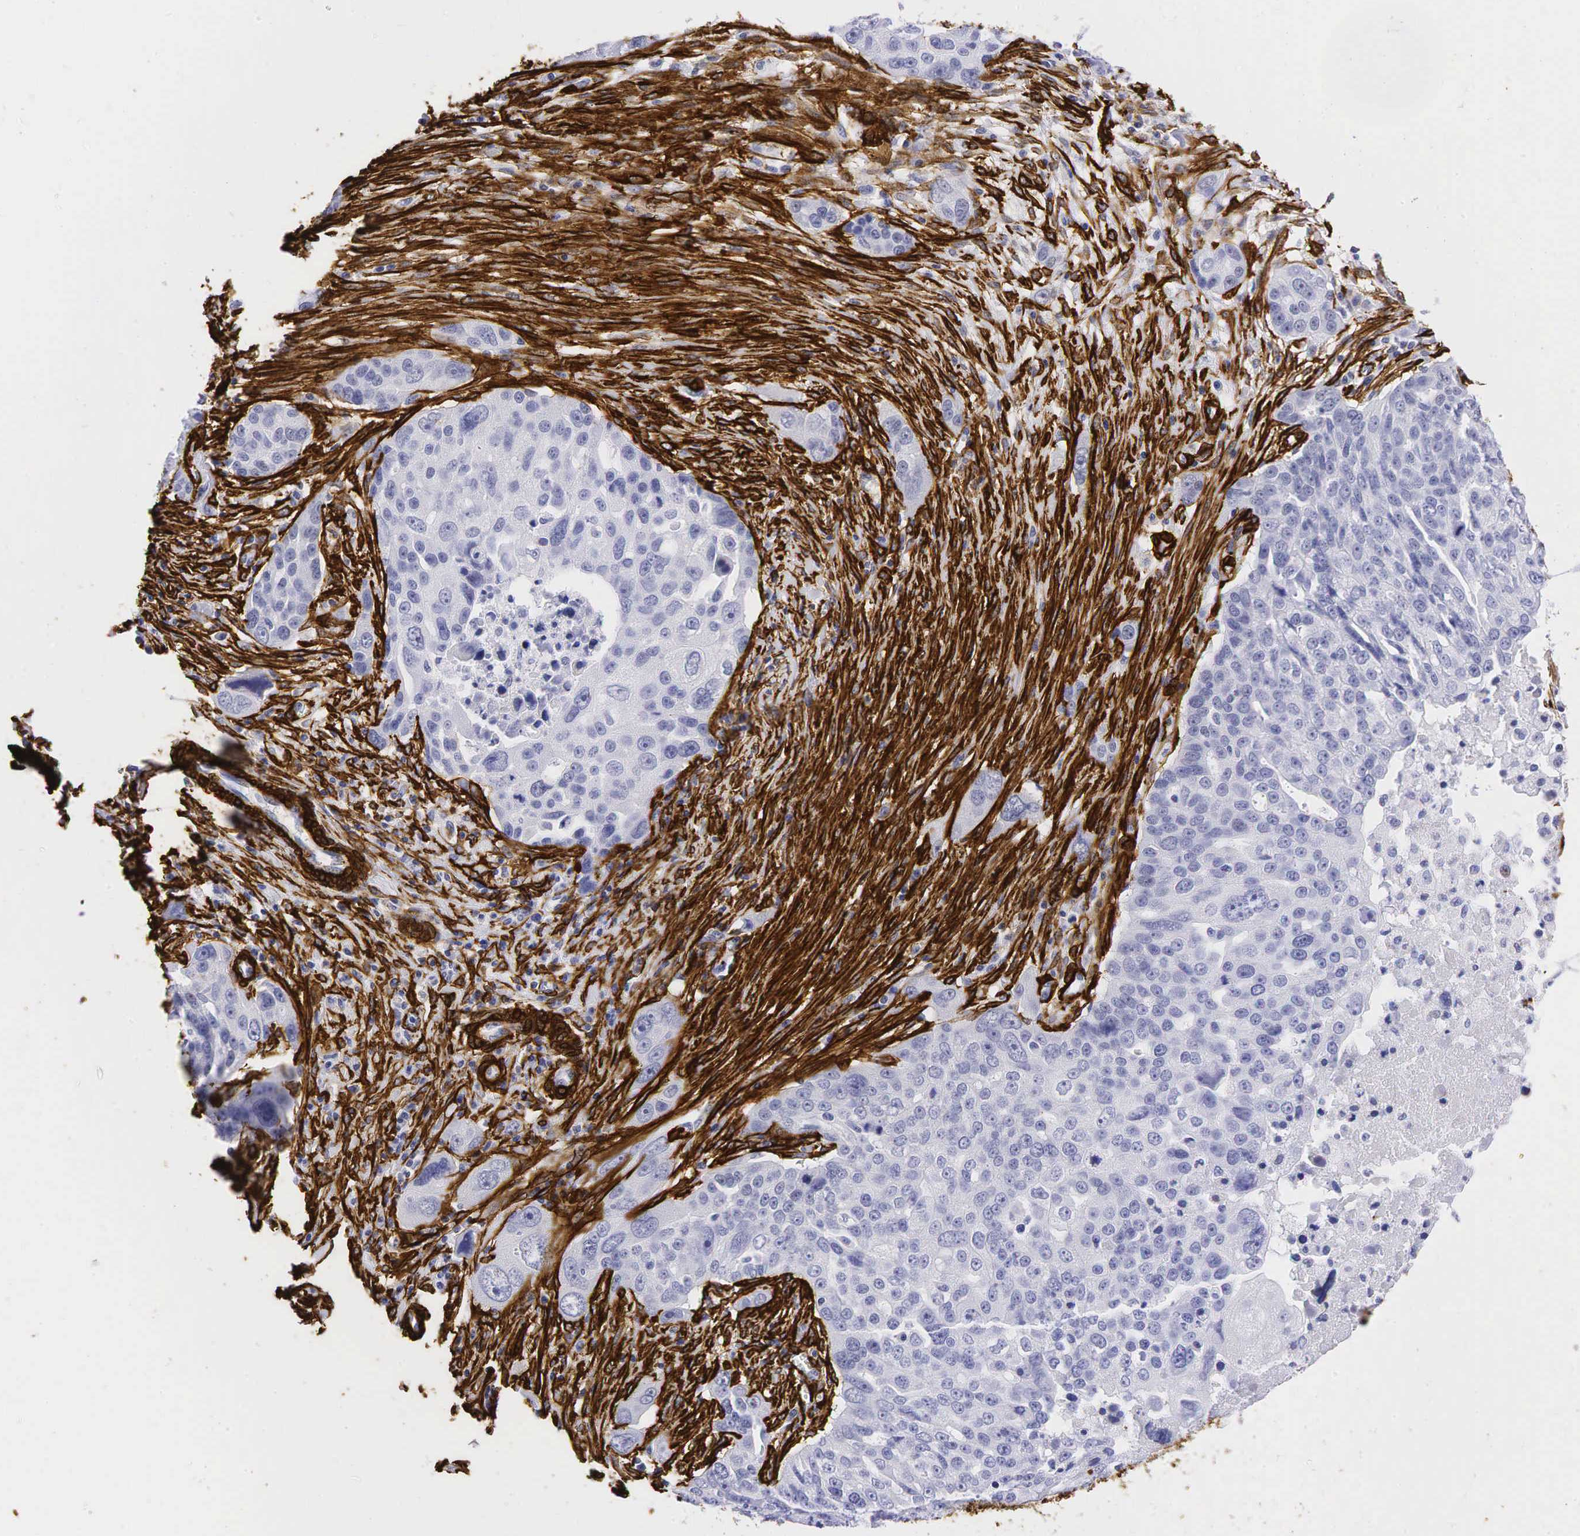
{"staining": {"intensity": "negative", "quantity": "none", "location": "cytoplasmic/membranous"}, "tissue": "ovarian cancer", "cell_type": "Tumor cells", "image_type": "cancer", "snomed": [{"axis": "morphology", "description": "Carcinoma, endometroid"}, {"axis": "topography", "description": "Ovary"}], "caption": "A micrograph of endometroid carcinoma (ovarian) stained for a protein exhibits no brown staining in tumor cells.", "gene": "ACTA2", "patient": {"sex": "female", "age": 75}}